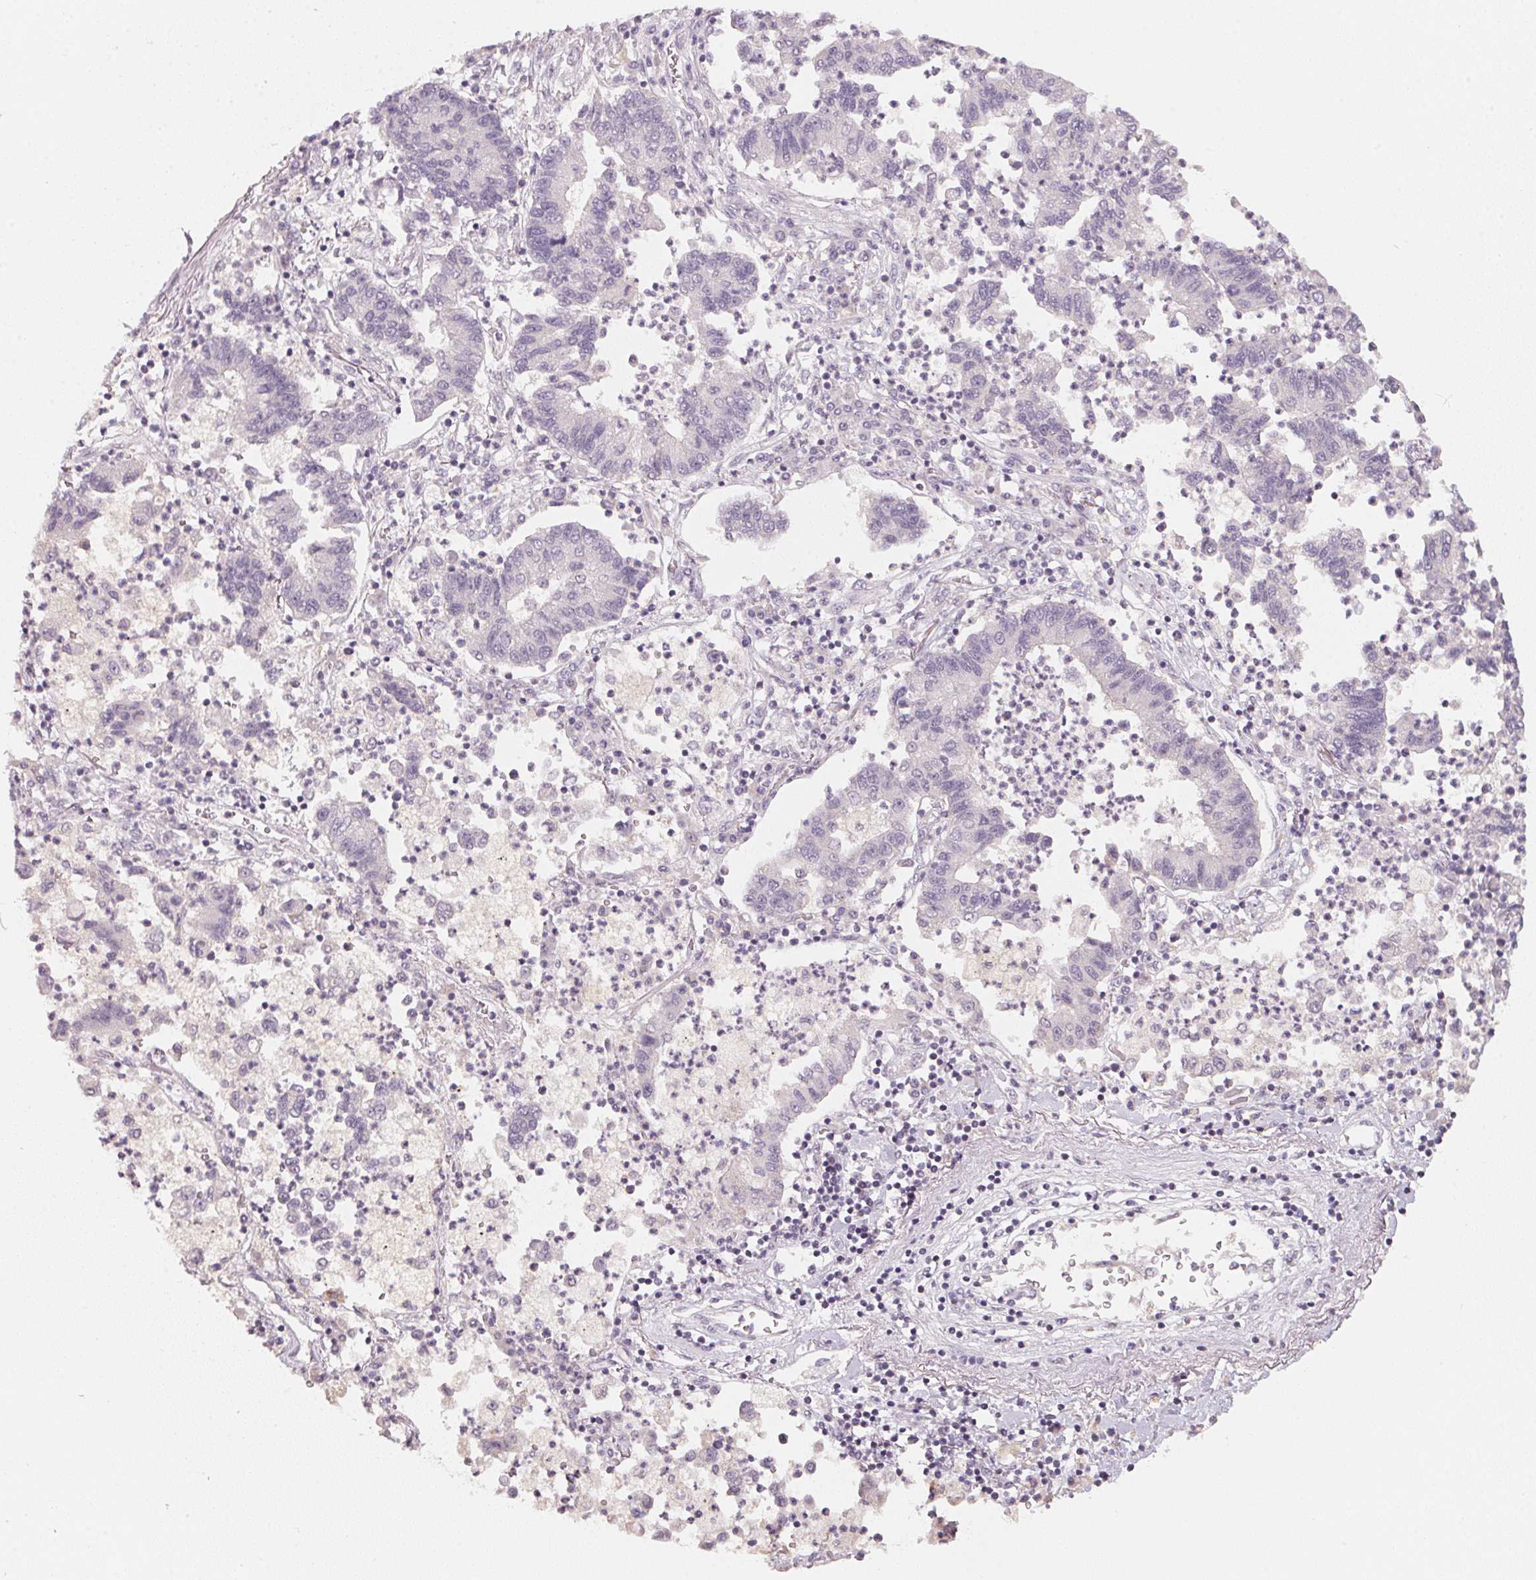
{"staining": {"intensity": "negative", "quantity": "none", "location": "none"}, "tissue": "lung cancer", "cell_type": "Tumor cells", "image_type": "cancer", "snomed": [{"axis": "morphology", "description": "Adenocarcinoma, NOS"}, {"axis": "topography", "description": "Lung"}], "caption": "Immunohistochemistry (IHC) of human adenocarcinoma (lung) exhibits no positivity in tumor cells.", "gene": "ANKRD31", "patient": {"sex": "female", "age": 57}}